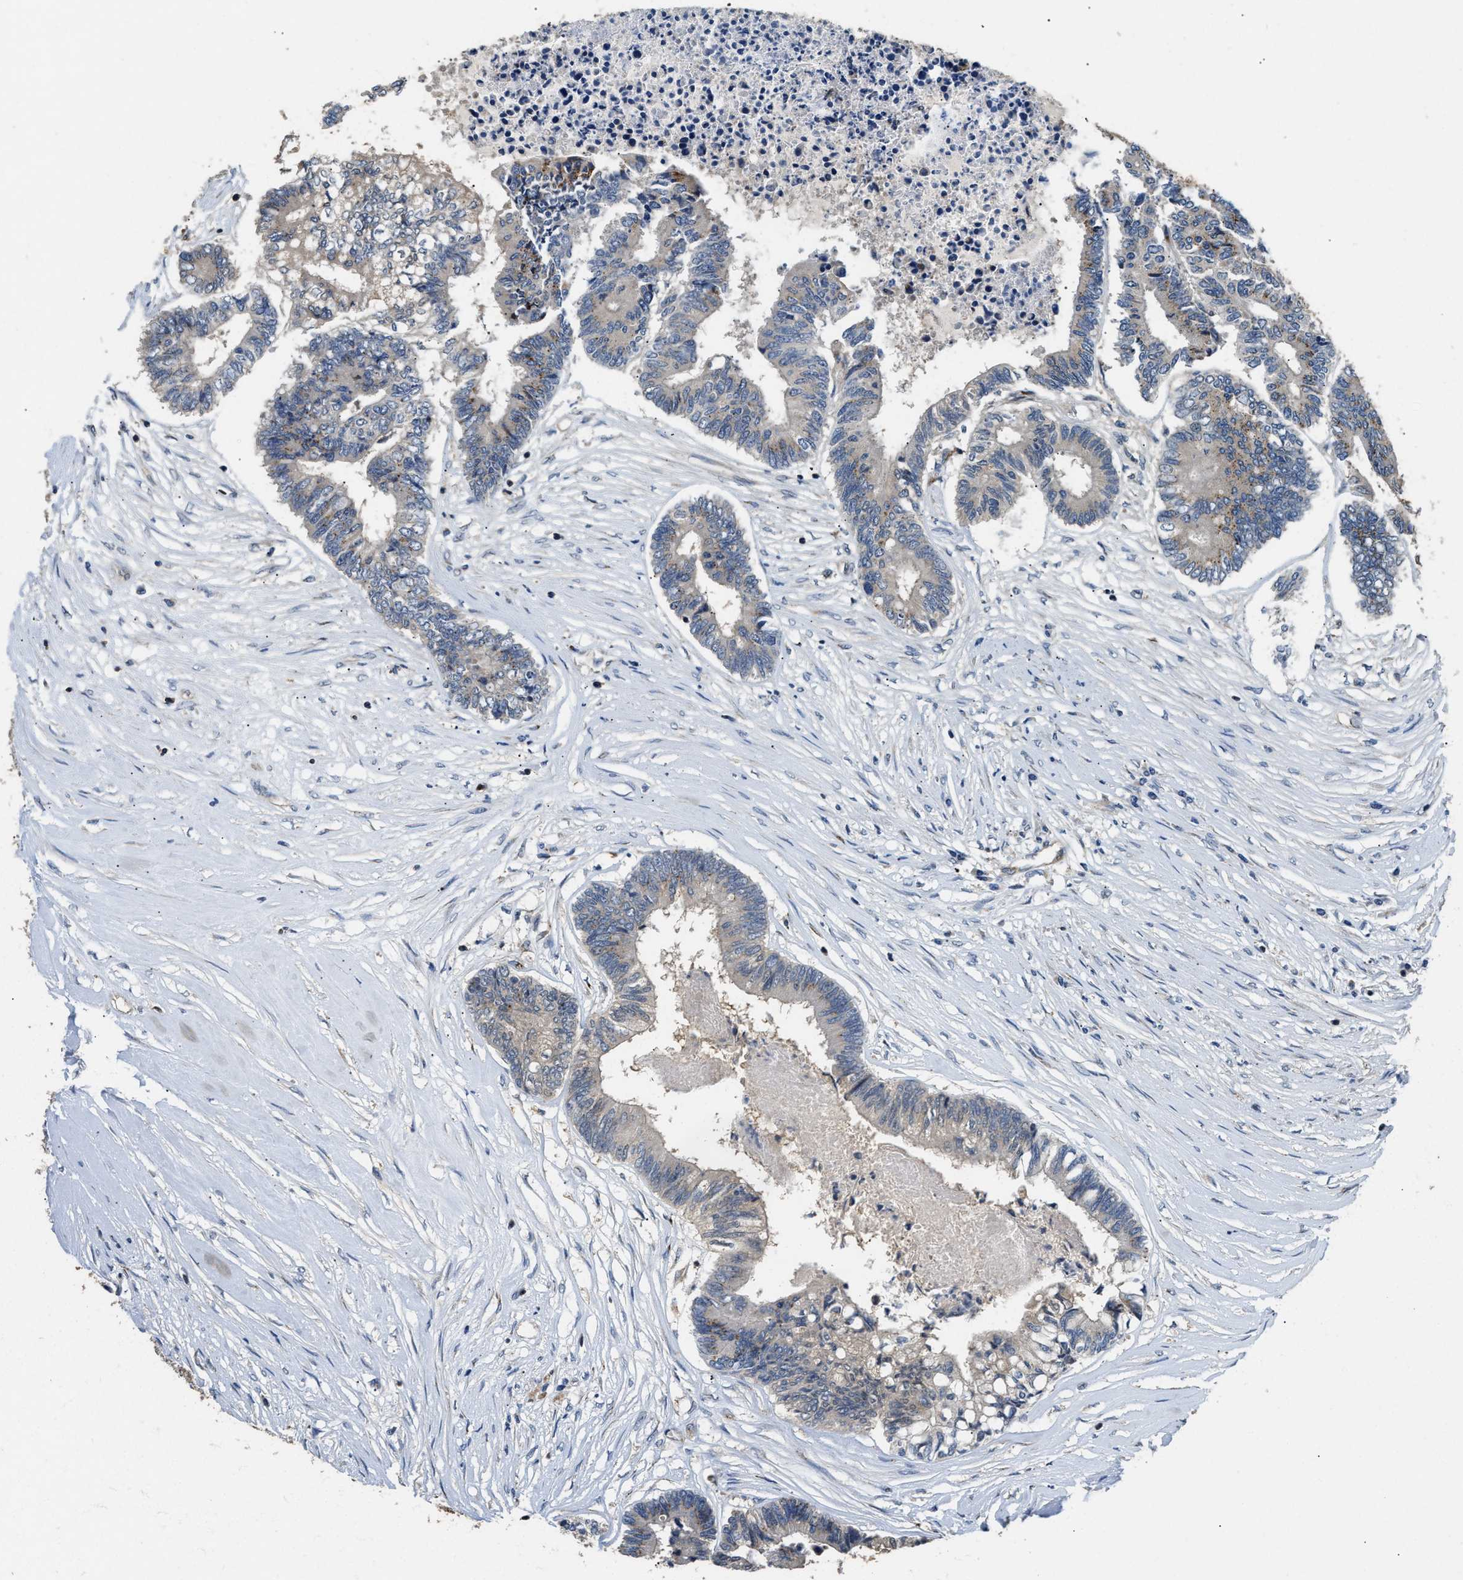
{"staining": {"intensity": "weak", "quantity": "<25%", "location": "cytoplasmic/membranous"}, "tissue": "colorectal cancer", "cell_type": "Tumor cells", "image_type": "cancer", "snomed": [{"axis": "morphology", "description": "Adenocarcinoma, NOS"}, {"axis": "topography", "description": "Rectum"}], "caption": "Tumor cells are negative for protein expression in human colorectal cancer (adenocarcinoma). (Stains: DAB (3,3'-diaminobenzidine) IHC with hematoxylin counter stain, Microscopy: brightfield microscopy at high magnification).", "gene": "CHUK", "patient": {"sex": "male", "age": 63}}